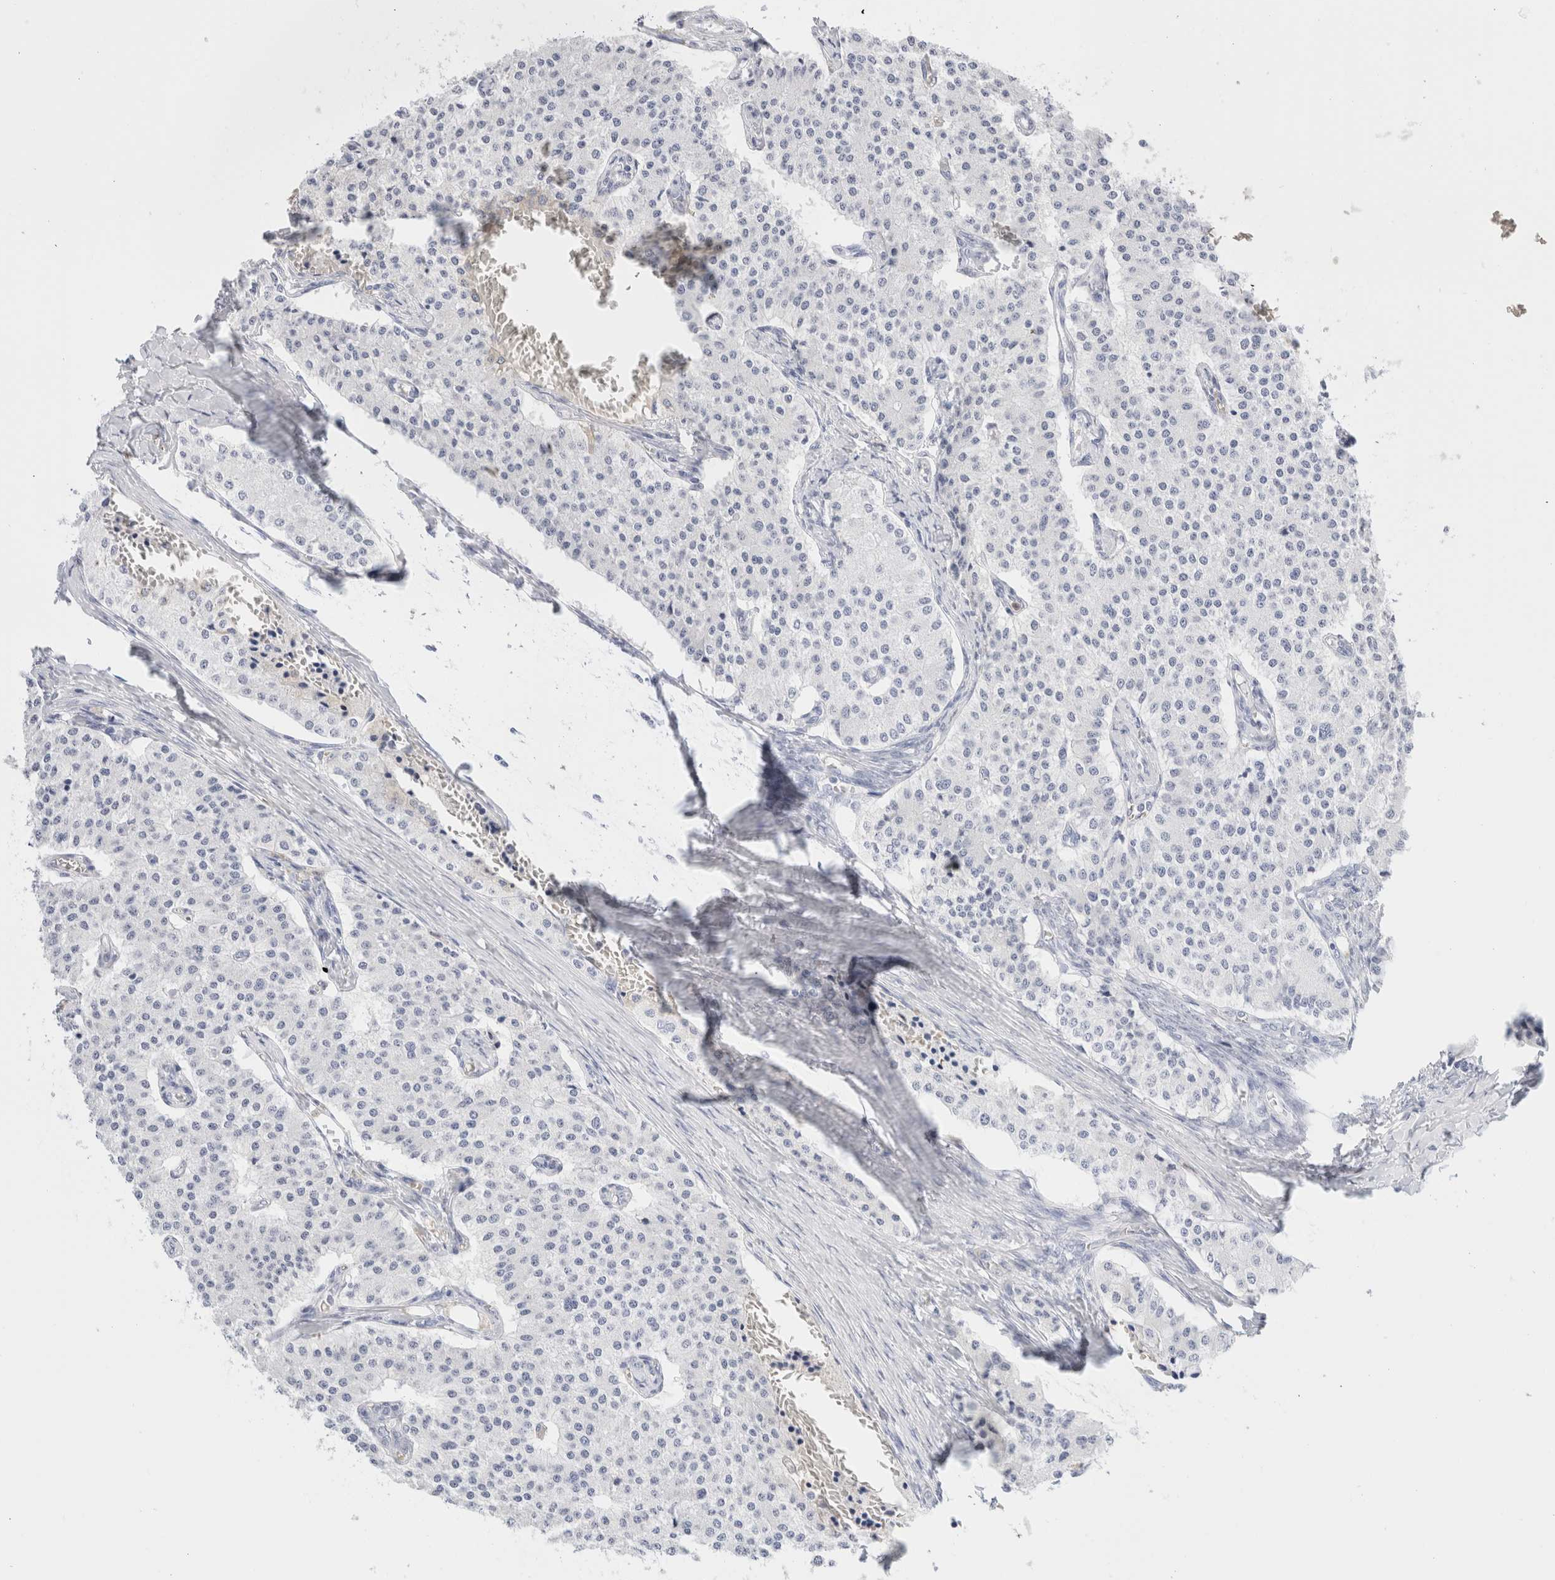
{"staining": {"intensity": "negative", "quantity": "none", "location": "none"}, "tissue": "carcinoid", "cell_type": "Tumor cells", "image_type": "cancer", "snomed": [{"axis": "morphology", "description": "Carcinoid, malignant, NOS"}, {"axis": "topography", "description": "Colon"}], "caption": "This is an IHC photomicrograph of carcinoid. There is no positivity in tumor cells.", "gene": "ARG1", "patient": {"sex": "female", "age": 52}}